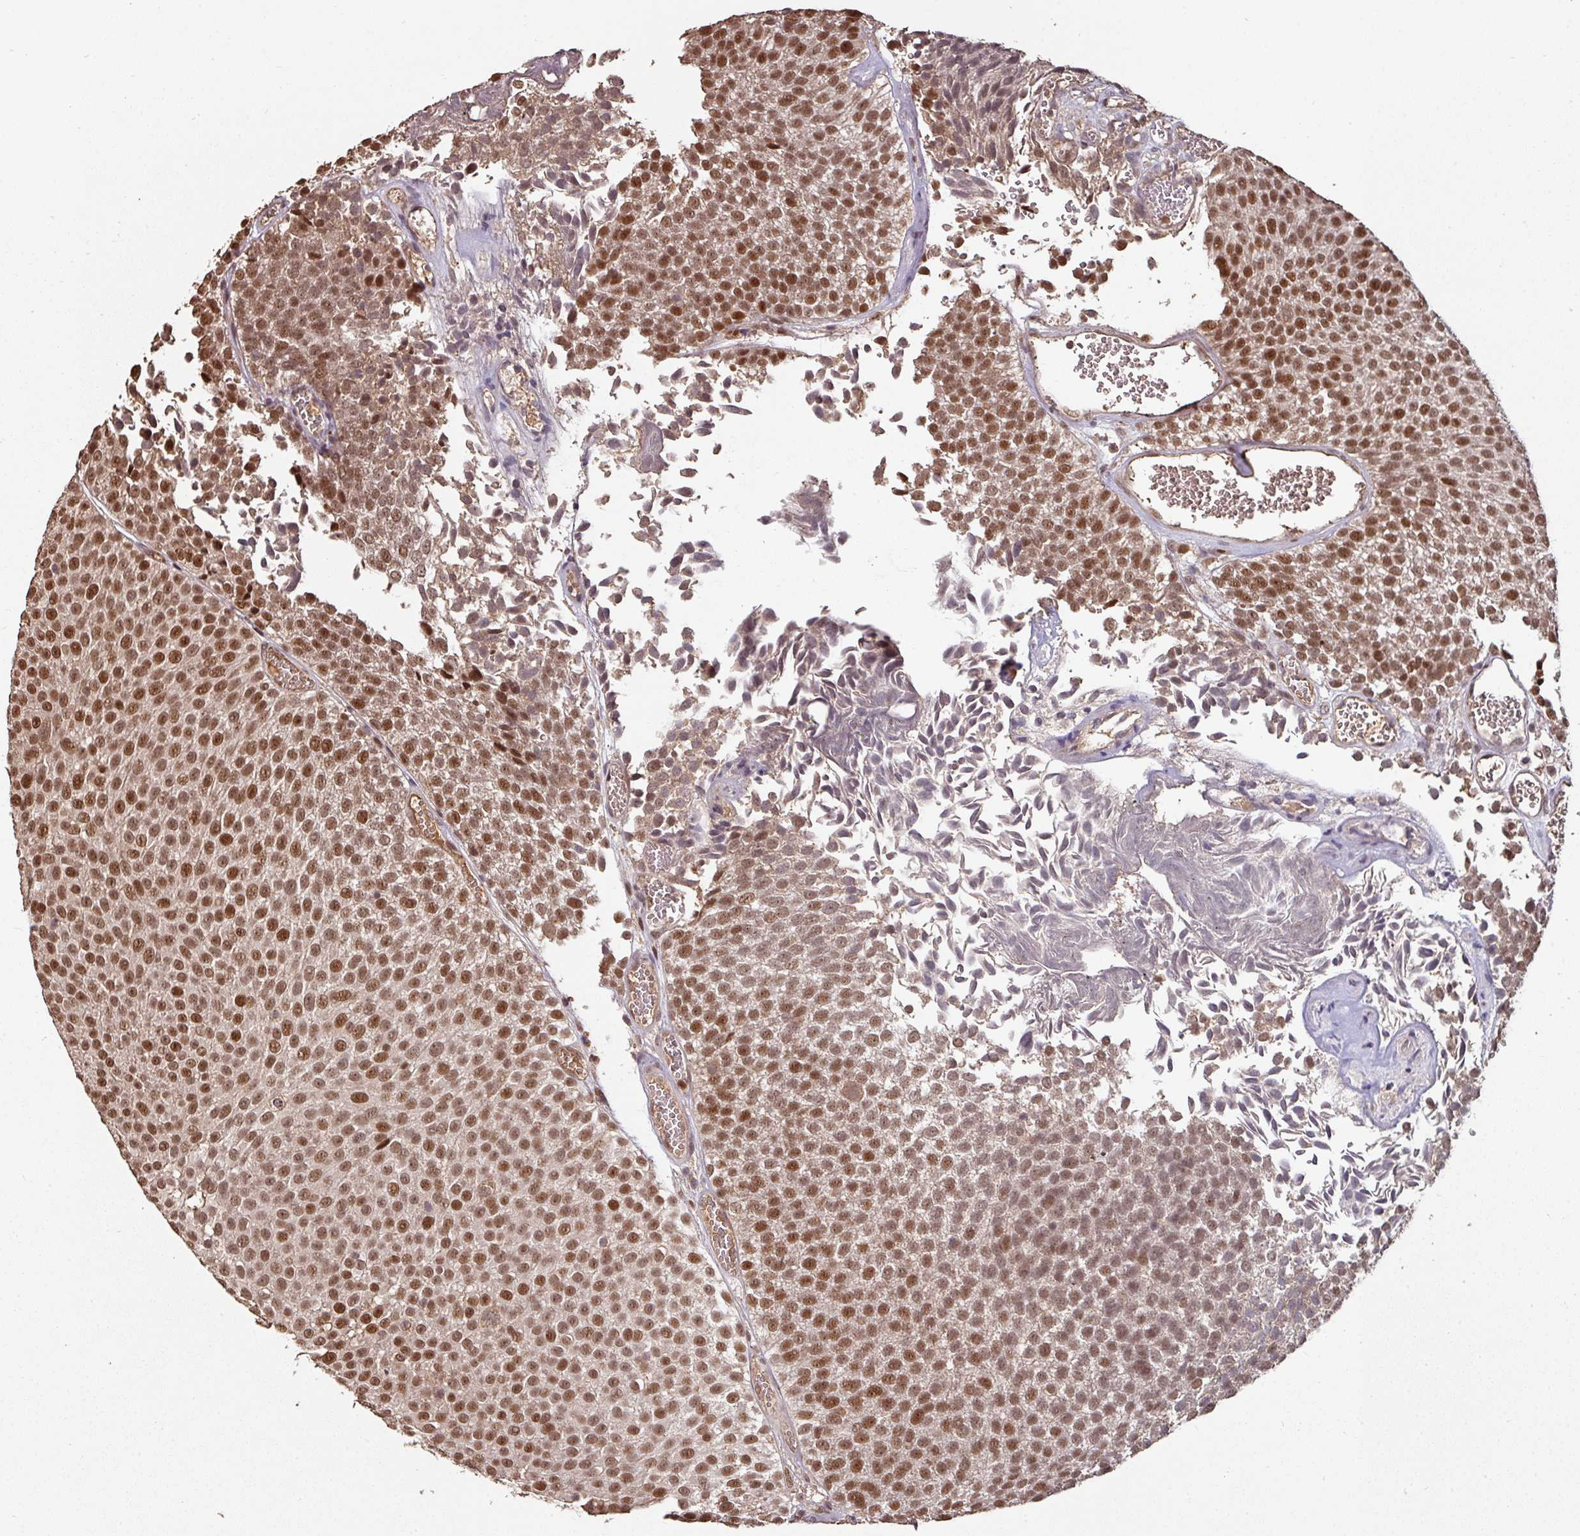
{"staining": {"intensity": "strong", "quantity": ">75%", "location": "nuclear"}, "tissue": "urothelial cancer", "cell_type": "Tumor cells", "image_type": "cancer", "snomed": [{"axis": "morphology", "description": "Urothelial carcinoma, Low grade"}, {"axis": "topography", "description": "Urinary bladder"}], "caption": "Tumor cells demonstrate strong nuclear positivity in approximately >75% of cells in urothelial carcinoma (low-grade).", "gene": "POLD1", "patient": {"sex": "female", "age": 79}}